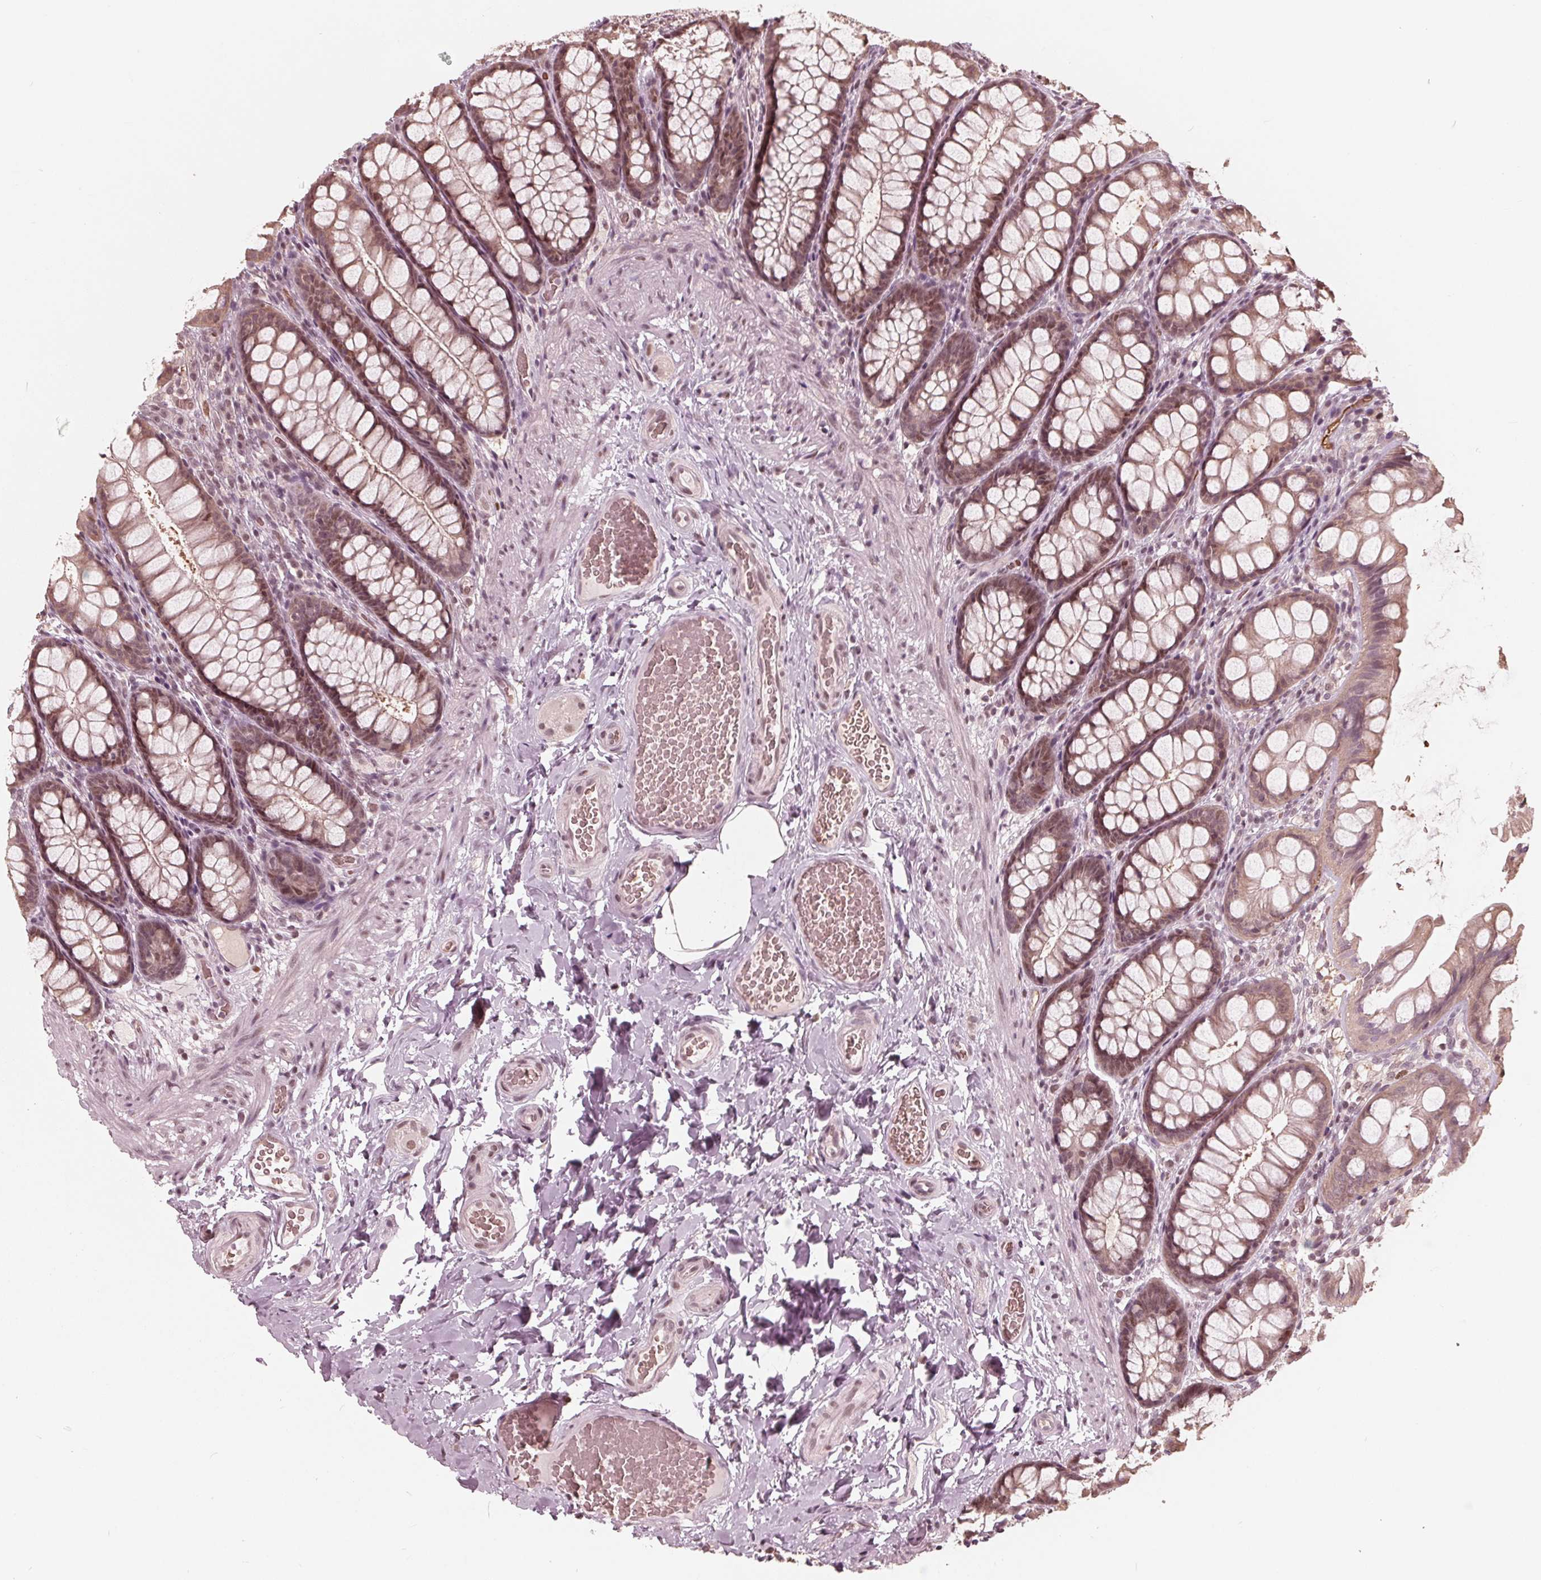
{"staining": {"intensity": "weak", "quantity": "25%-75%", "location": "nuclear"}, "tissue": "colon", "cell_type": "Endothelial cells", "image_type": "normal", "snomed": [{"axis": "morphology", "description": "Normal tissue, NOS"}, {"axis": "topography", "description": "Colon"}], "caption": "Immunohistochemistry staining of benign colon, which demonstrates low levels of weak nuclear positivity in about 25%-75% of endothelial cells indicating weak nuclear protein positivity. The staining was performed using DAB (brown) for protein detection and nuclei were counterstained in hematoxylin (blue).", "gene": "HIRIP3", "patient": {"sex": "male", "age": 47}}